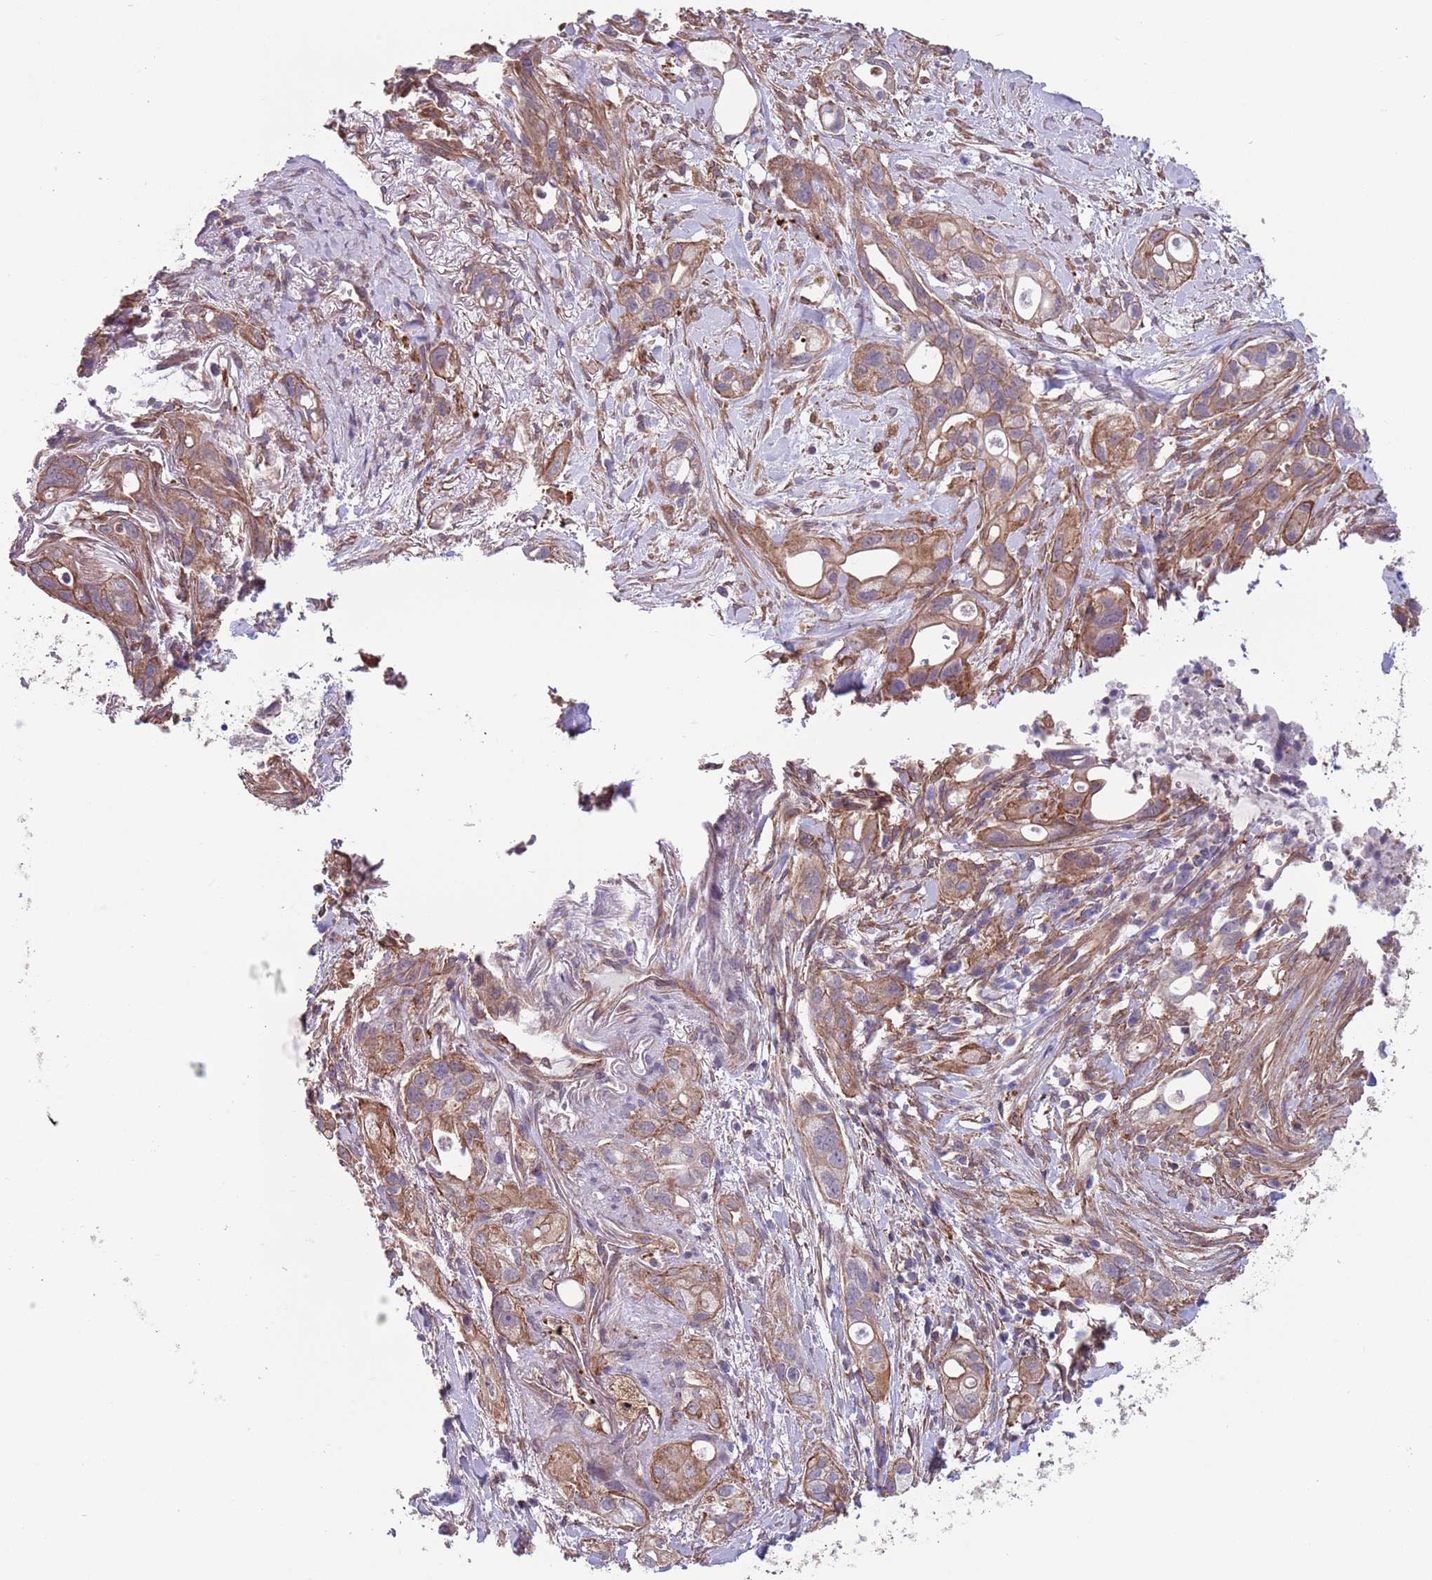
{"staining": {"intensity": "moderate", "quantity": "25%-75%", "location": "cytoplasmic/membranous"}, "tissue": "pancreatic cancer", "cell_type": "Tumor cells", "image_type": "cancer", "snomed": [{"axis": "morphology", "description": "Adenocarcinoma, NOS"}, {"axis": "topography", "description": "Pancreas"}], "caption": "IHC (DAB (3,3'-diaminobenzidine)) staining of pancreatic cancer displays moderate cytoplasmic/membranous protein expression in approximately 25%-75% of tumor cells.", "gene": "CREBZF", "patient": {"sex": "male", "age": 44}}